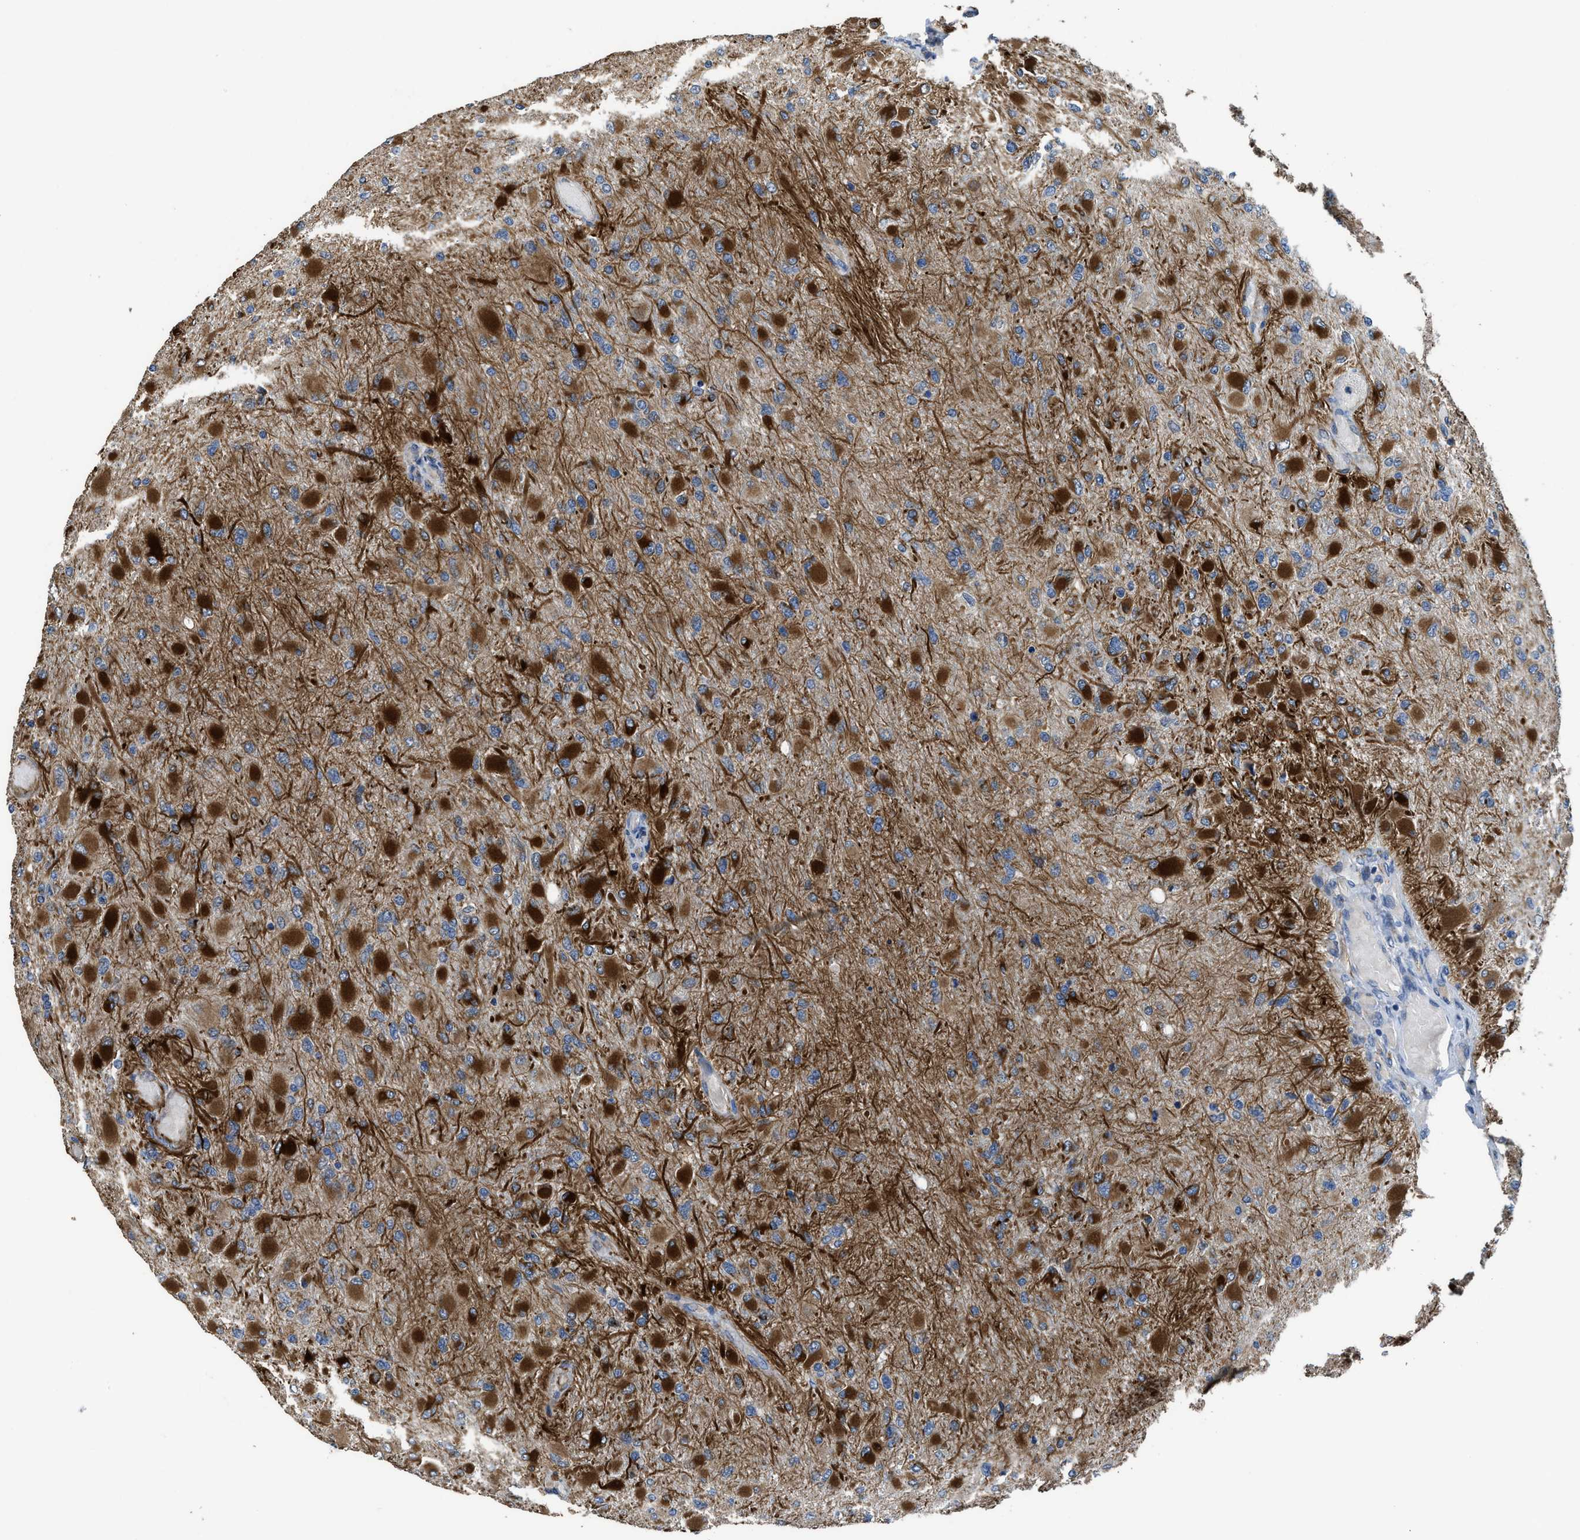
{"staining": {"intensity": "strong", "quantity": "25%-75%", "location": "cytoplasmic/membranous"}, "tissue": "glioma", "cell_type": "Tumor cells", "image_type": "cancer", "snomed": [{"axis": "morphology", "description": "Glioma, malignant, High grade"}, {"axis": "topography", "description": "Cerebral cortex"}], "caption": "Malignant glioma (high-grade) tissue displays strong cytoplasmic/membranous expression in about 25%-75% of tumor cells", "gene": "SYNM", "patient": {"sex": "female", "age": 36}}